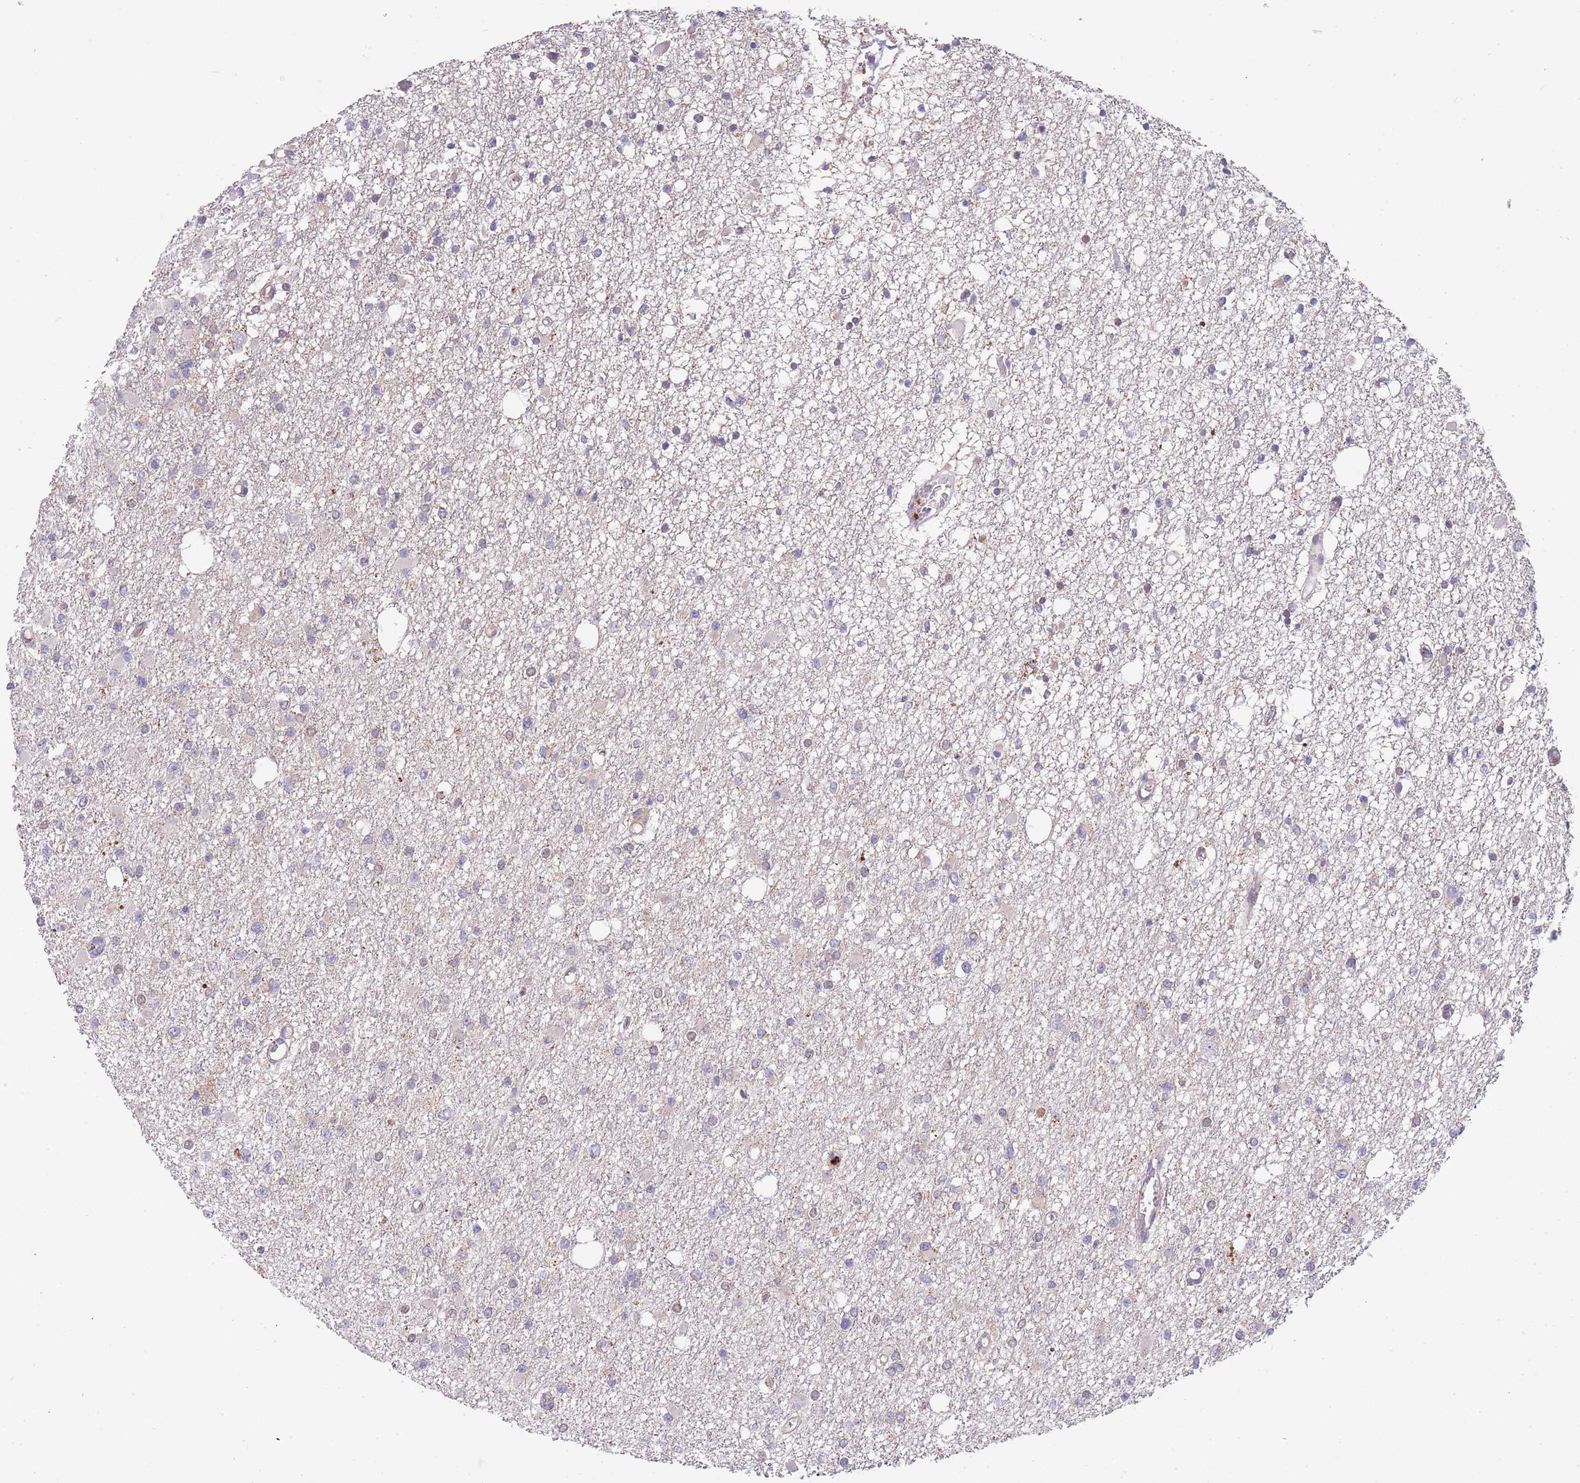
{"staining": {"intensity": "negative", "quantity": "none", "location": "none"}, "tissue": "glioma", "cell_type": "Tumor cells", "image_type": "cancer", "snomed": [{"axis": "morphology", "description": "Glioma, malignant, Low grade"}, {"axis": "topography", "description": "Brain"}], "caption": "Protein analysis of glioma exhibits no significant positivity in tumor cells. (Stains: DAB IHC with hematoxylin counter stain, Microscopy: brightfield microscopy at high magnification).", "gene": "DDT", "patient": {"sex": "female", "age": 22}}